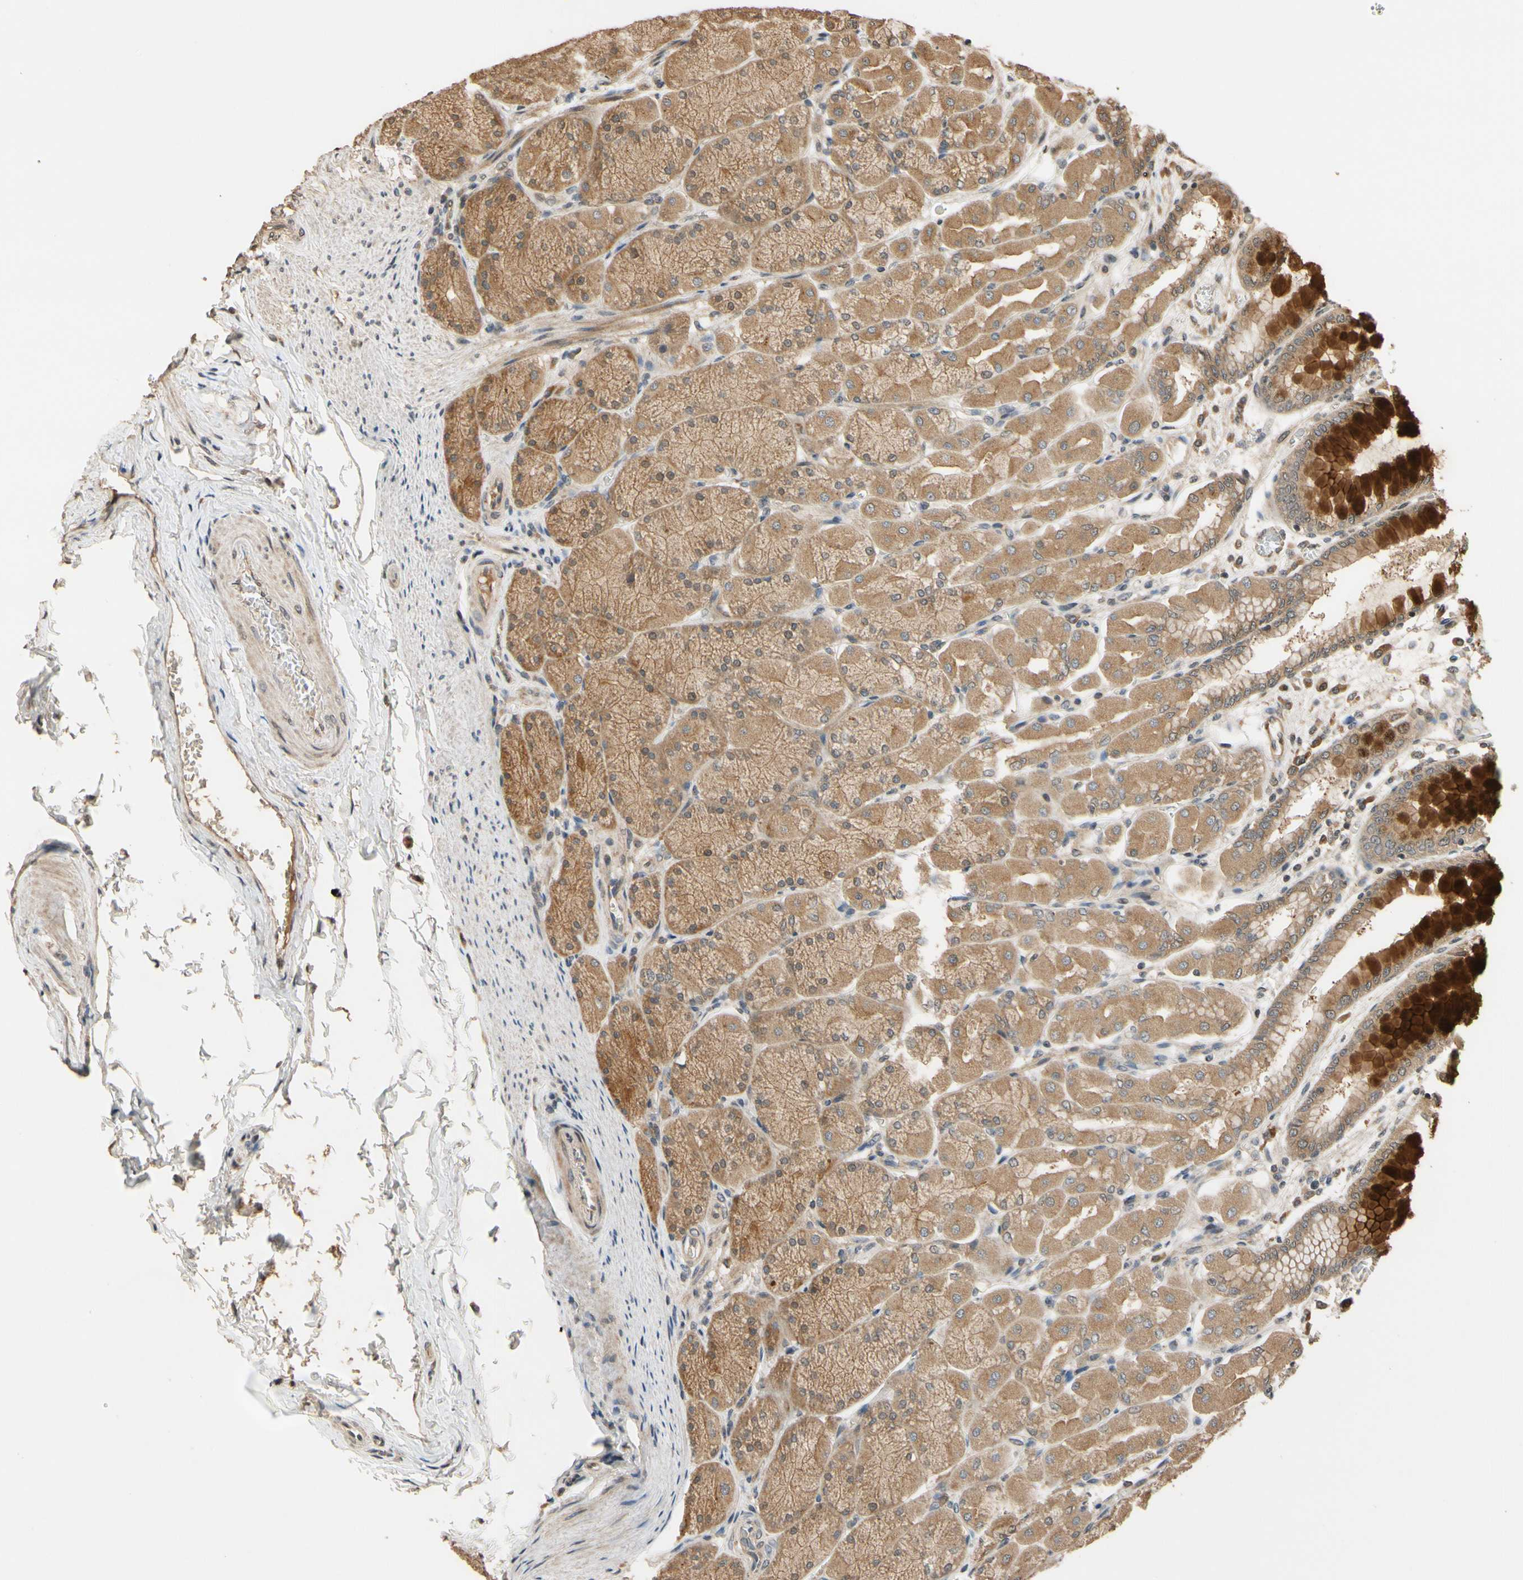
{"staining": {"intensity": "strong", "quantity": ">75%", "location": "cytoplasmic/membranous"}, "tissue": "stomach", "cell_type": "Glandular cells", "image_type": "normal", "snomed": [{"axis": "morphology", "description": "Normal tissue, NOS"}, {"axis": "topography", "description": "Stomach, upper"}], "caption": "Immunohistochemistry image of unremarkable stomach: stomach stained using immunohistochemistry (IHC) demonstrates high levels of strong protein expression localized specifically in the cytoplasmic/membranous of glandular cells, appearing as a cytoplasmic/membranous brown color.", "gene": "TMEM230", "patient": {"sex": "female", "age": 56}}